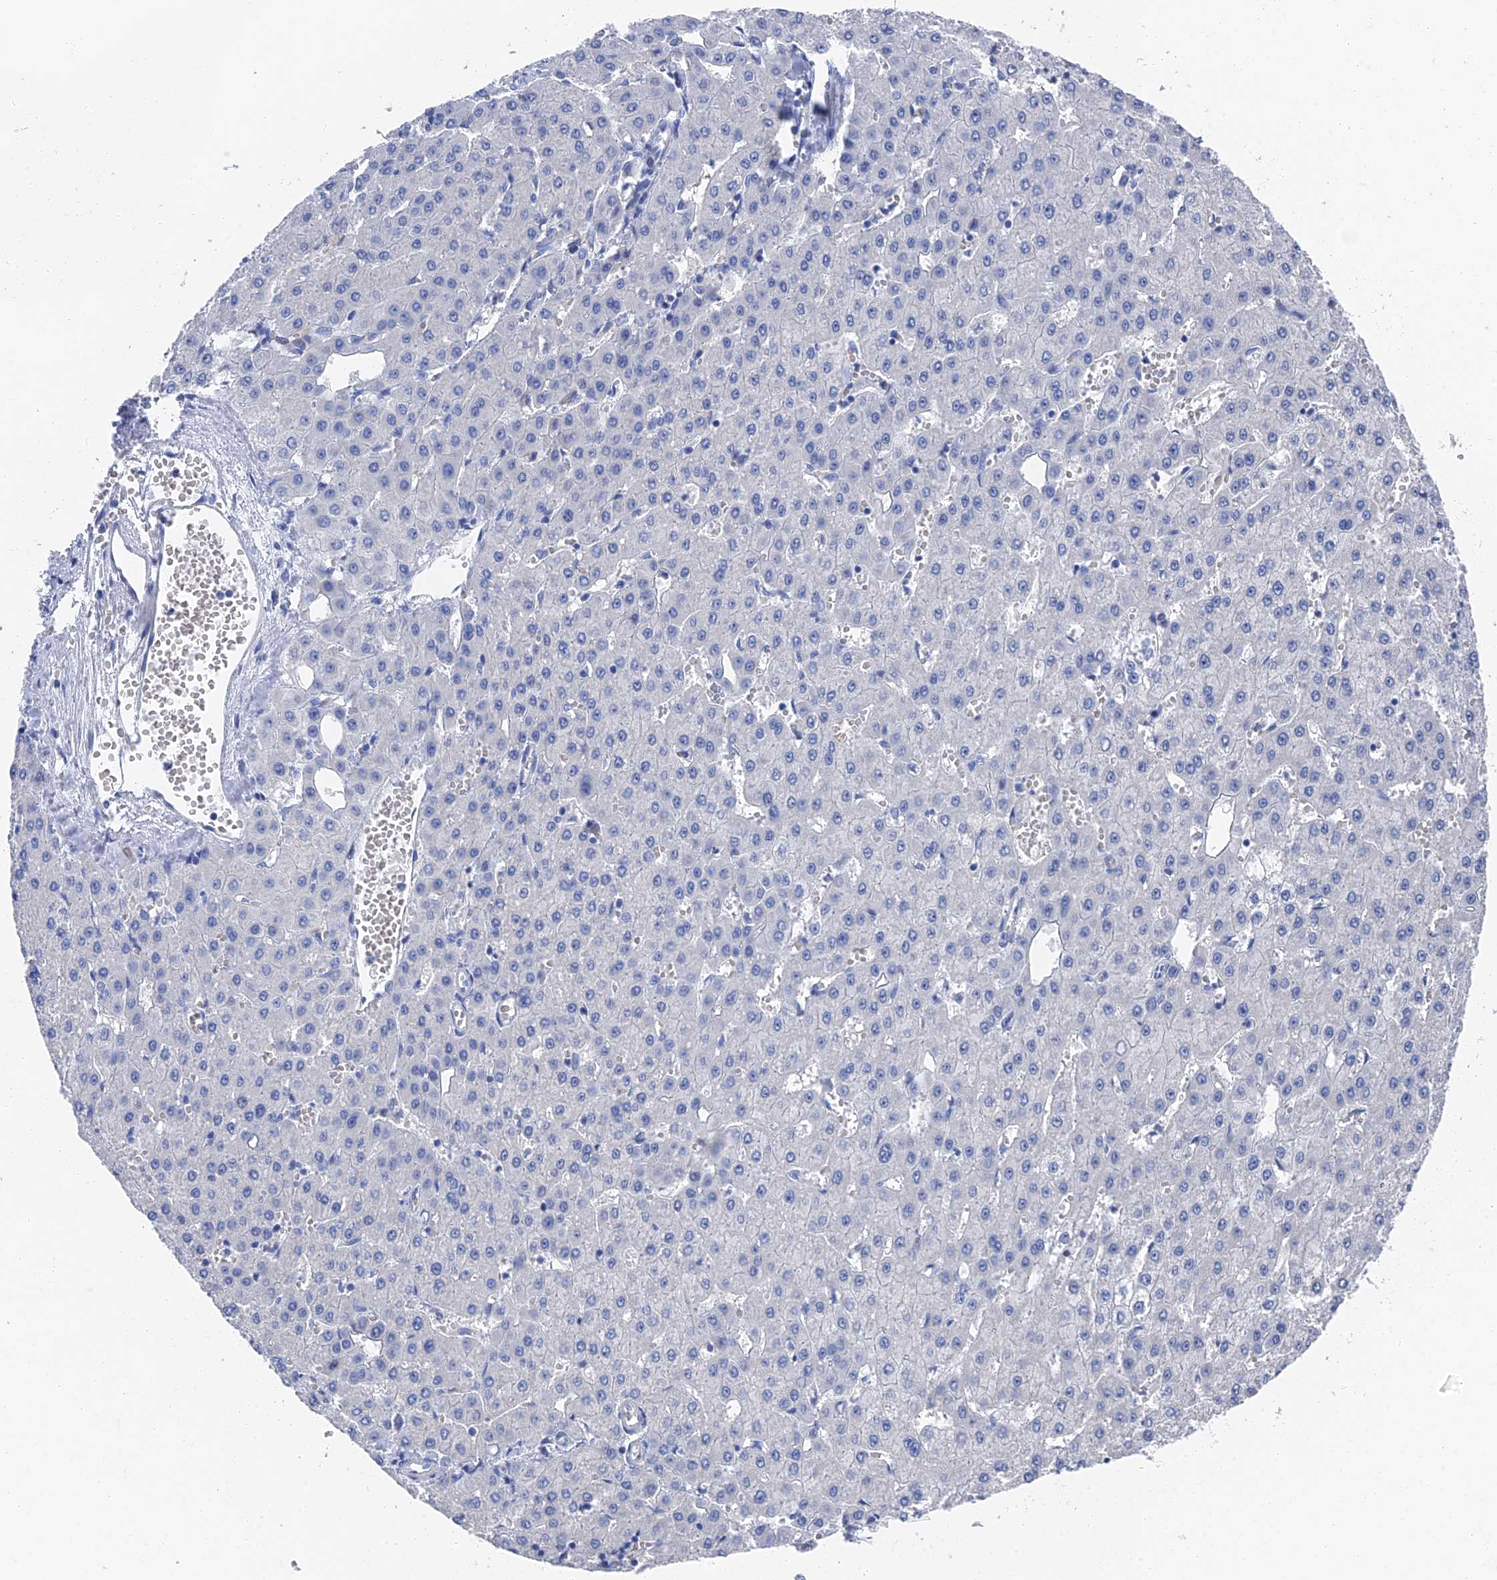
{"staining": {"intensity": "negative", "quantity": "none", "location": "none"}, "tissue": "liver cancer", "cell_type": "Tumor cells", "image_type": "cancer", "snomed": [{"axis": "morphology", "description": "Carcinoma, Hepatocellular, NOS"}, {"axis": "topography", "description": "Liver"}], "caption": "The immunohistochemistry (IHC) photomicrograph has no significant staining in tumor cells of liver cancer (hepatocellular carcinoma) tissue. Brightfield microscopy of immunohistochemistry (IHC) stained with DAB (brown) and hematoxylin (blue), captured at high magnification.", "gene": "GFAP", "patient": {"sex": "male", "age": 47}}